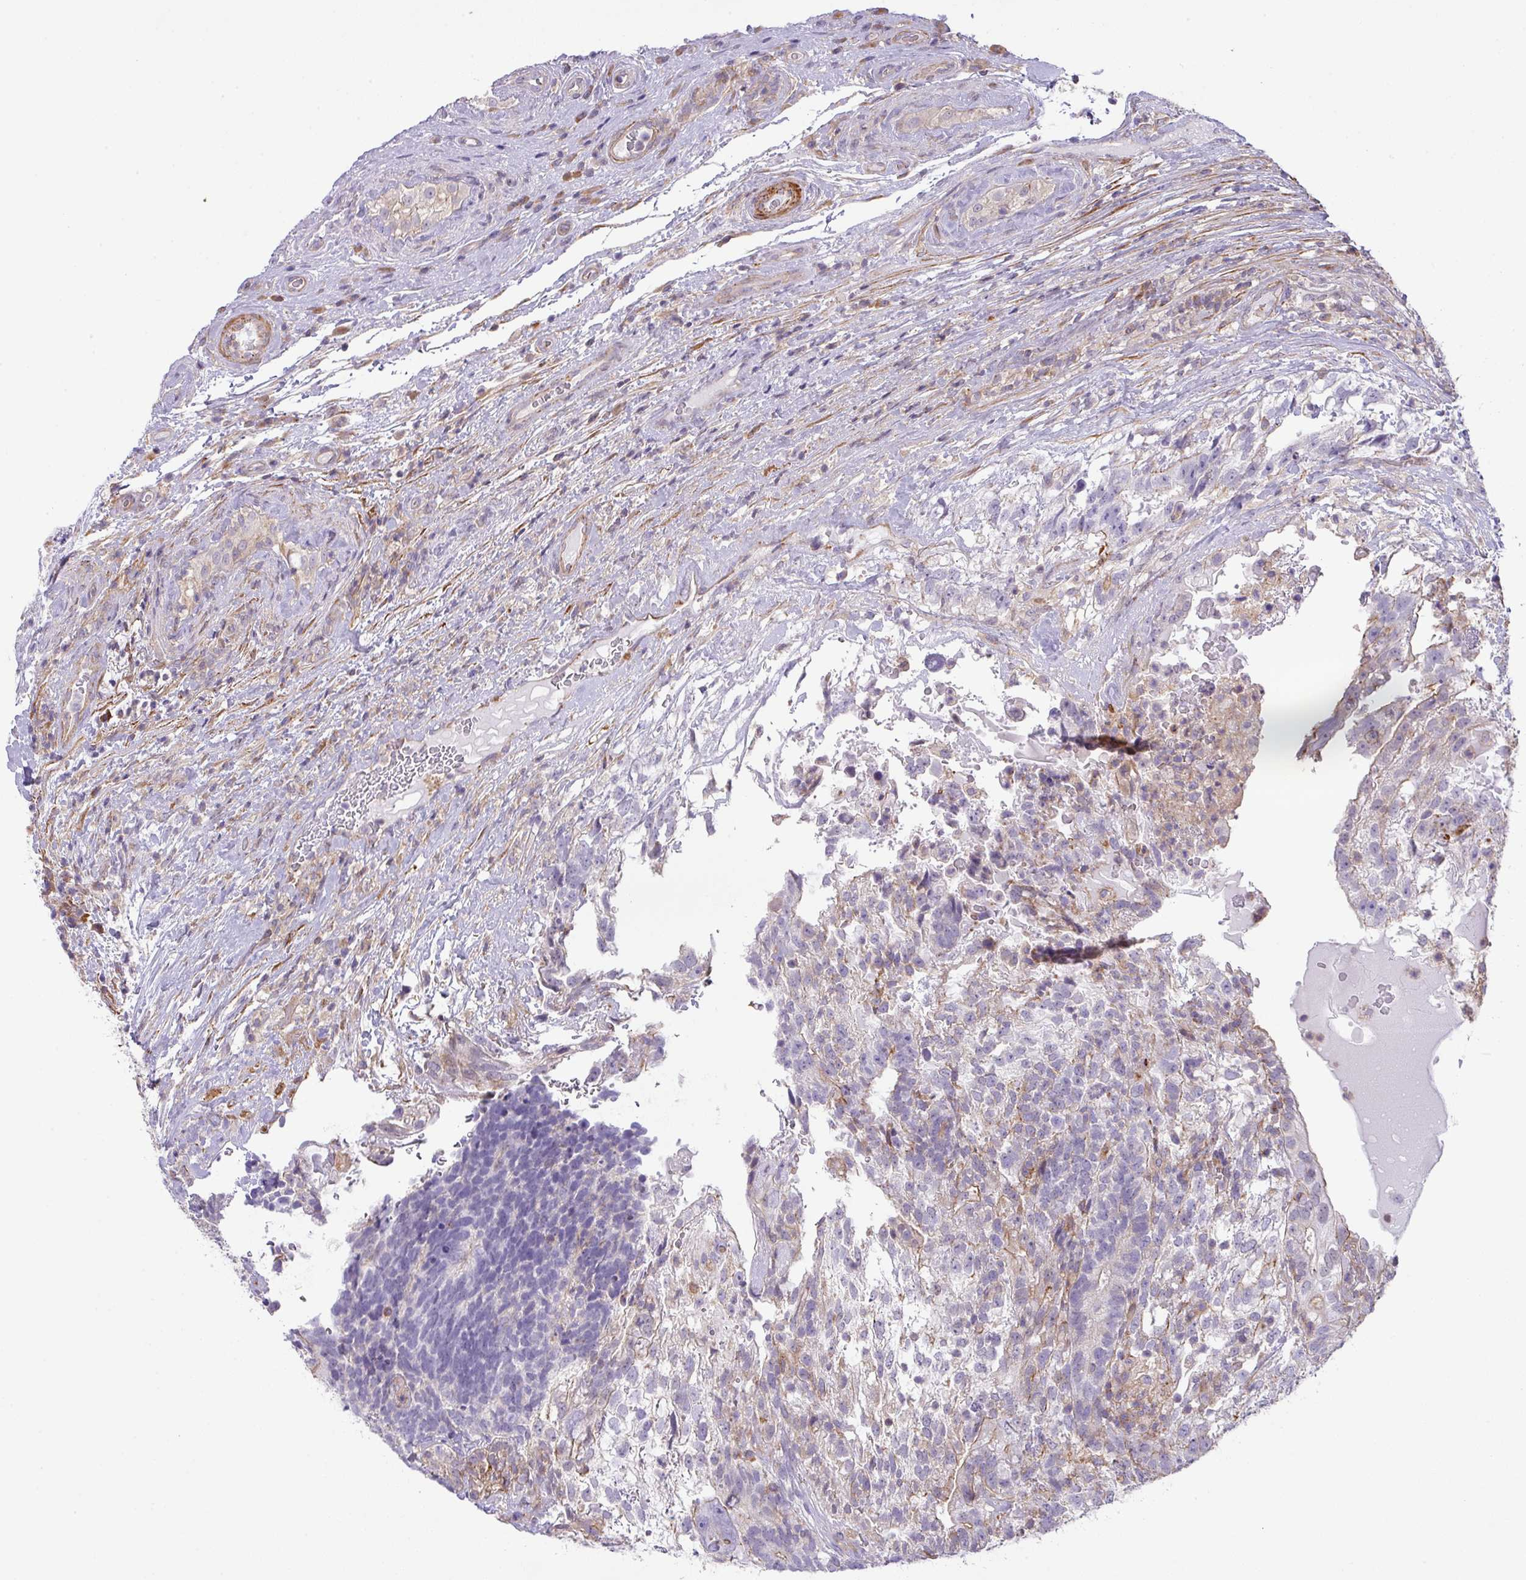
{"staining": {"intensity": "negative", "quantity": "none", "location": "none"}, "tissue": "testis cancer", "cell_type": "Tumor cells", "image_type": "cancer", "snomed": [{"axis": "morphology", "description": "Seminoma, NOS"}, {"axis": "morphology", "description": "Carcinoma, Embryonal, NOS"}, {"axis": "topography", "description": "Testis"}], "caption": "There is no significant expression in tumor cells of testis cancer.", "gene": "LRRC41", "patient": {"sex": "male", "age": 41}}